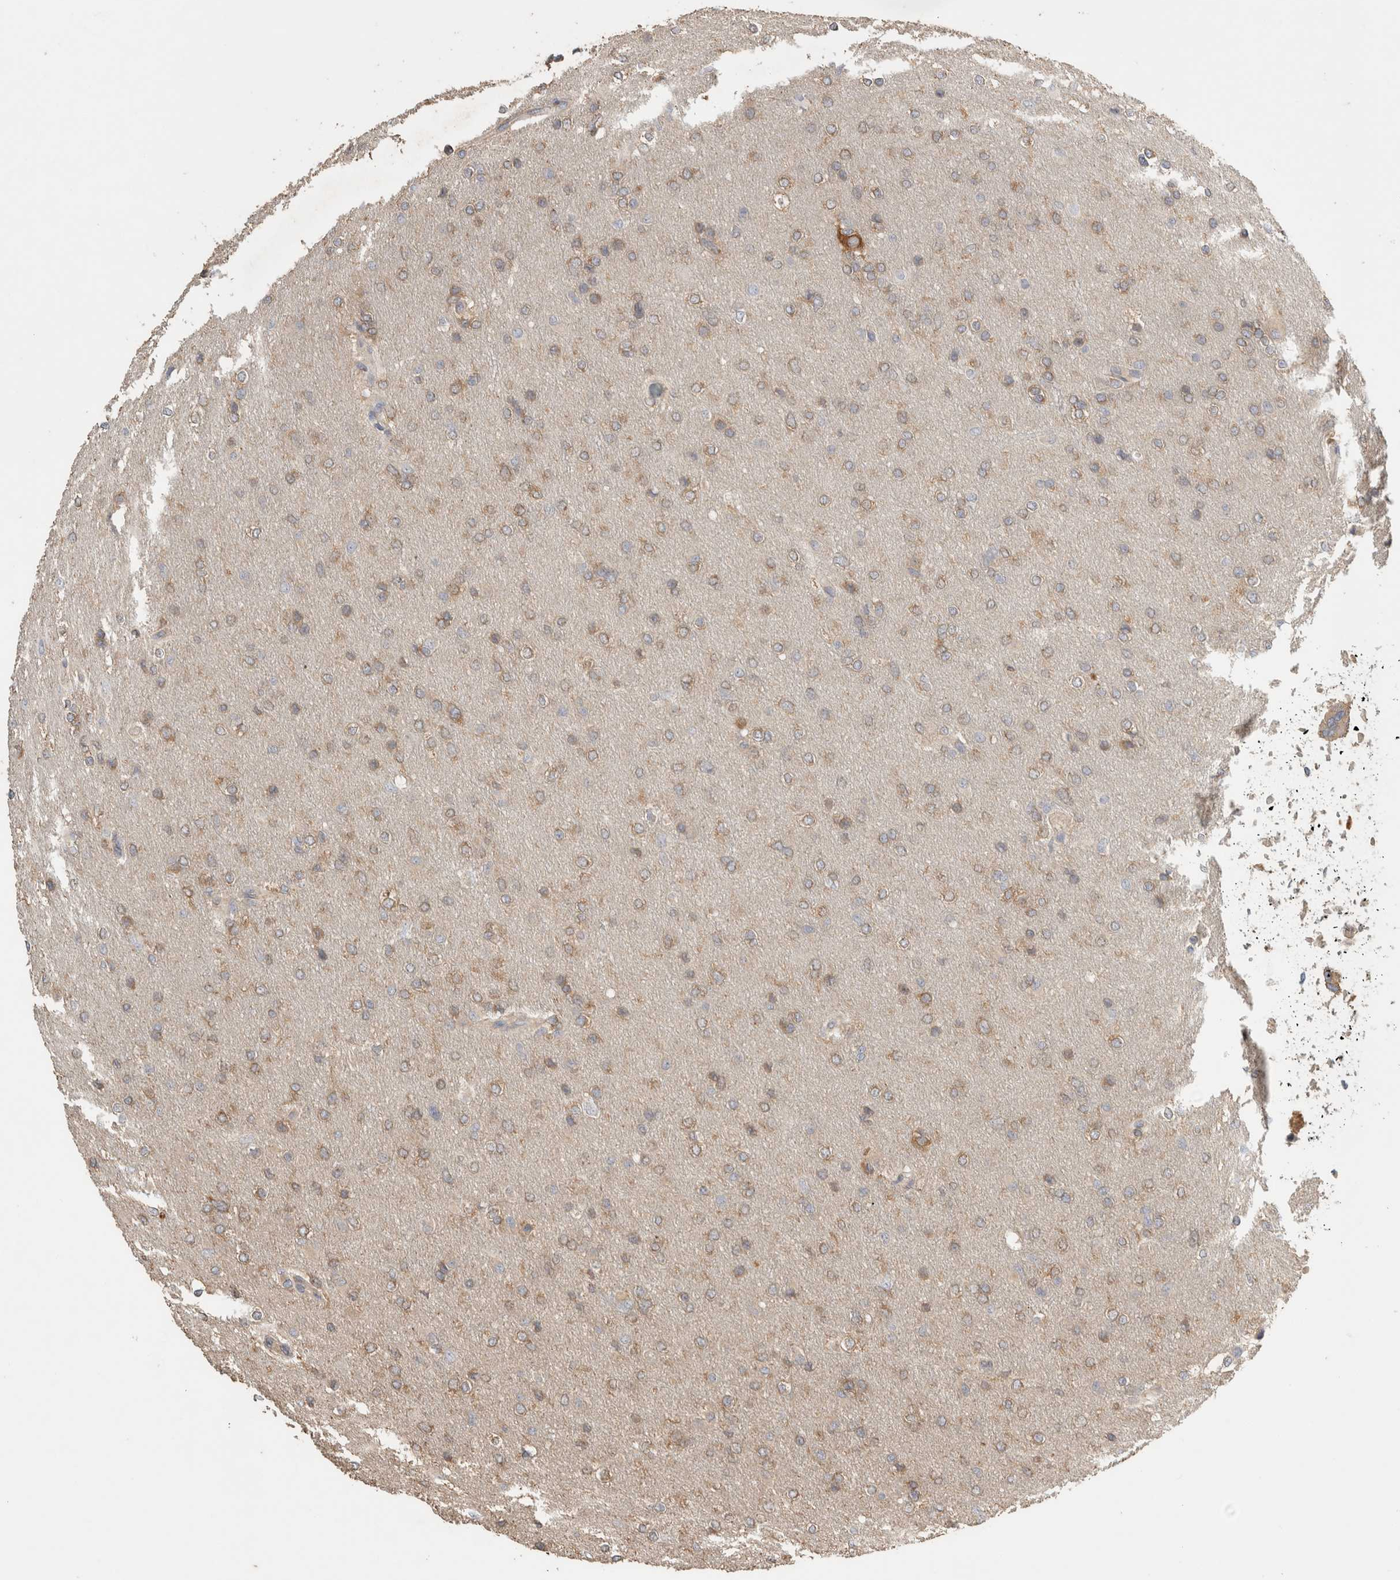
{"staining": {"intensity": "moderate", "quantity": ">75%", "location": "cytoplasmic/membranous"}, "tissue": "glioma", "cell_type": "Tumor cells", "image_type": "cancer", "snomed": [{"axis": "morphology", "description": "Glioma, malignant, High grade"}, {"axis": "topography", "description": "Cerebral cortex"}], "caption": "Human high-grade glioma (malignant) stained with a protein marker shows moderate staining in tumor cells.", "gene": "EIF4G3", "patient": {"sex": "female", "age": 36}}